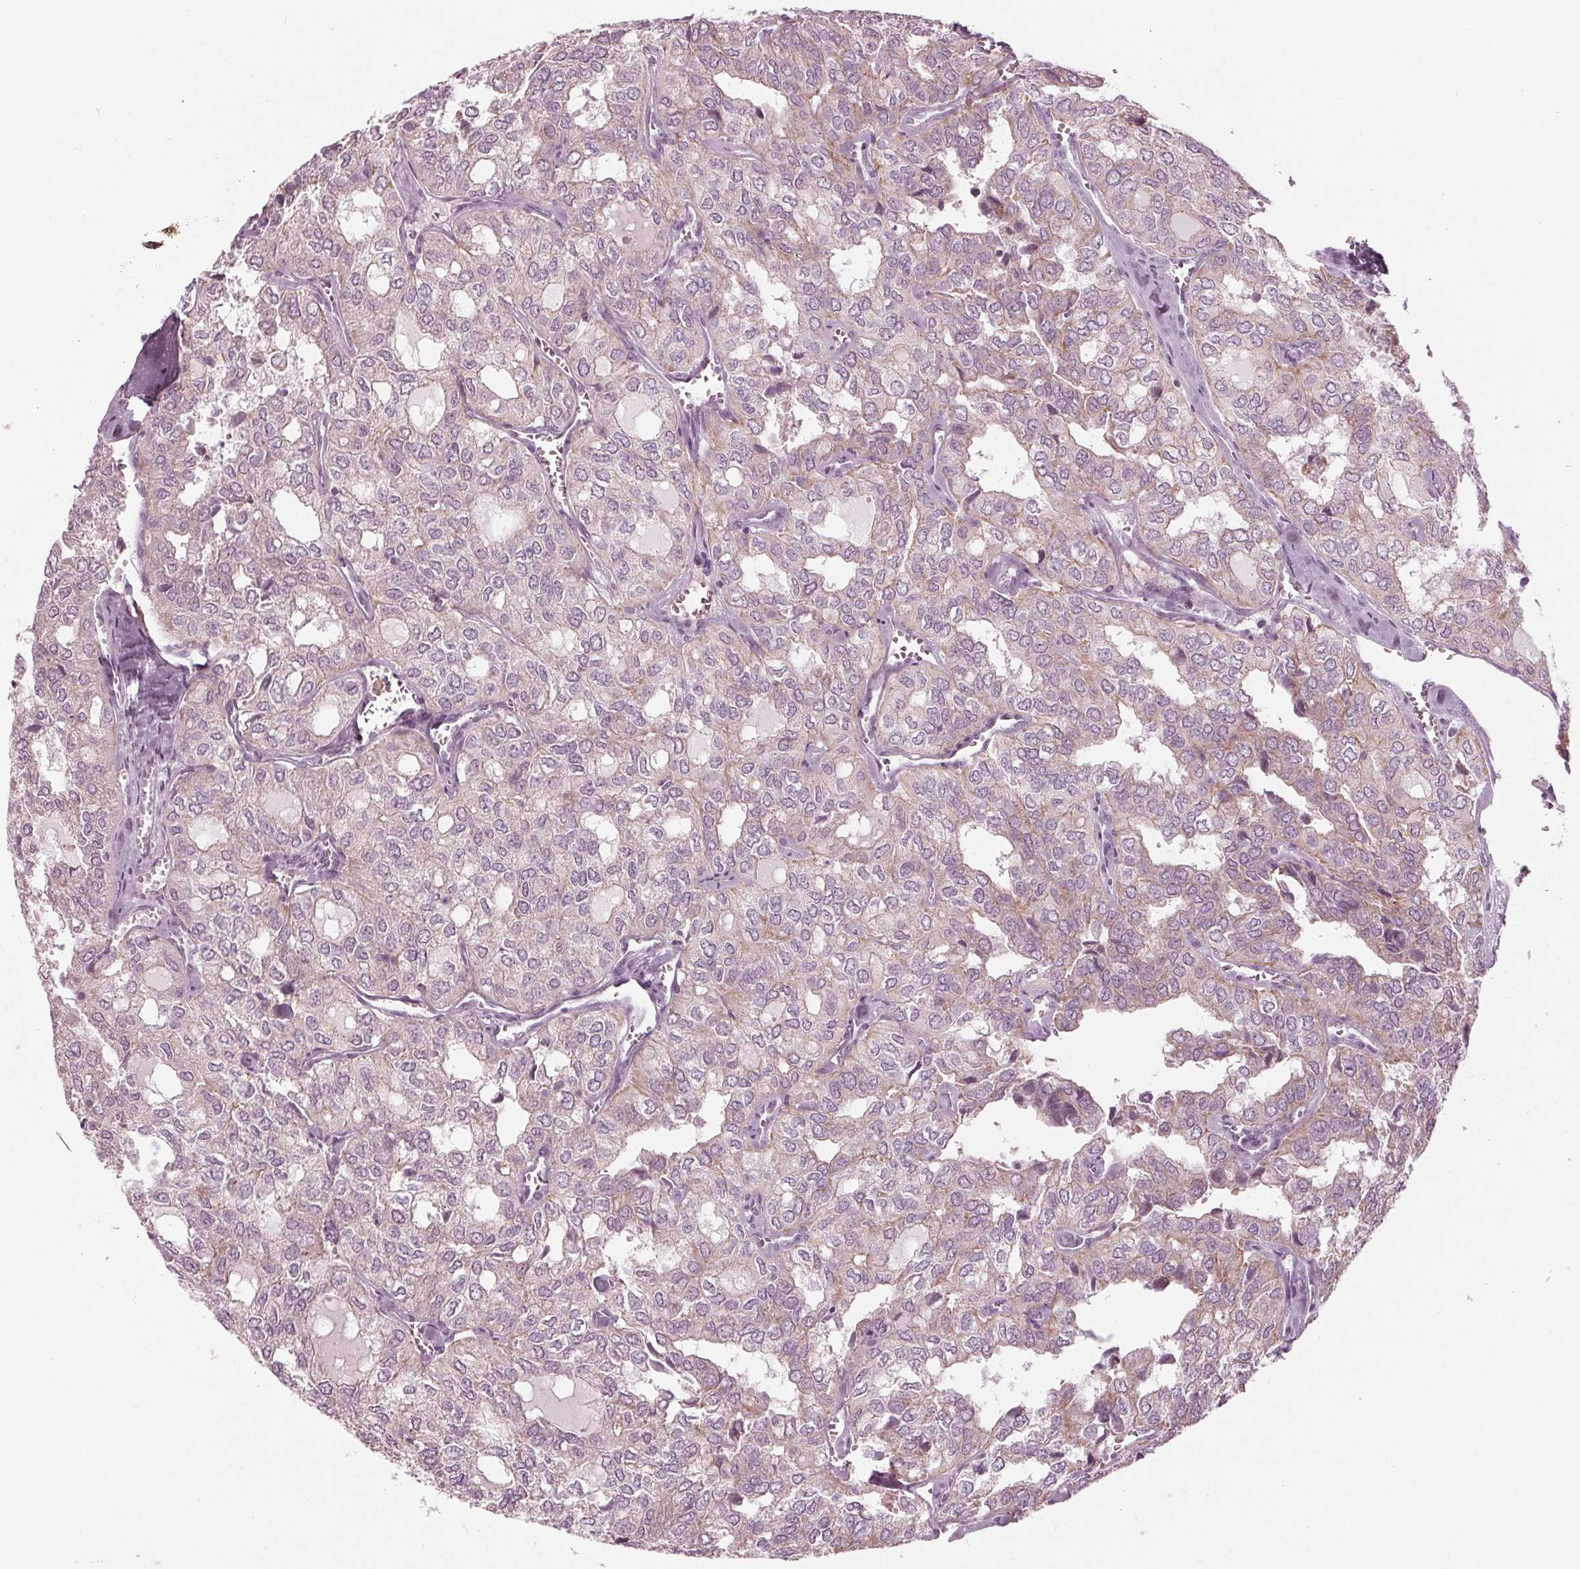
{"staining": {"intensity": "weak", "quantity": "<25%", "location": "cytoplasmic/membranous"}, "tissue": "thyroid cancer", "cell_type": "Tumor cells", "image_type": "cancer", "snomed": [{"axis": "morphology", "description": "Follicular adenoma carcinoma, NOS"}, {"axis": "topography", "description": "Thyroid gland"}], "caption": "High power microscopy image of an immunohistochemistry (IHC) micrograph of follicular adenoma carcinoma (thyroid), revealing no significant positivity in tumor cells.", "gene": "CLN6", "patient": {"sex": "male", "age": 75}}